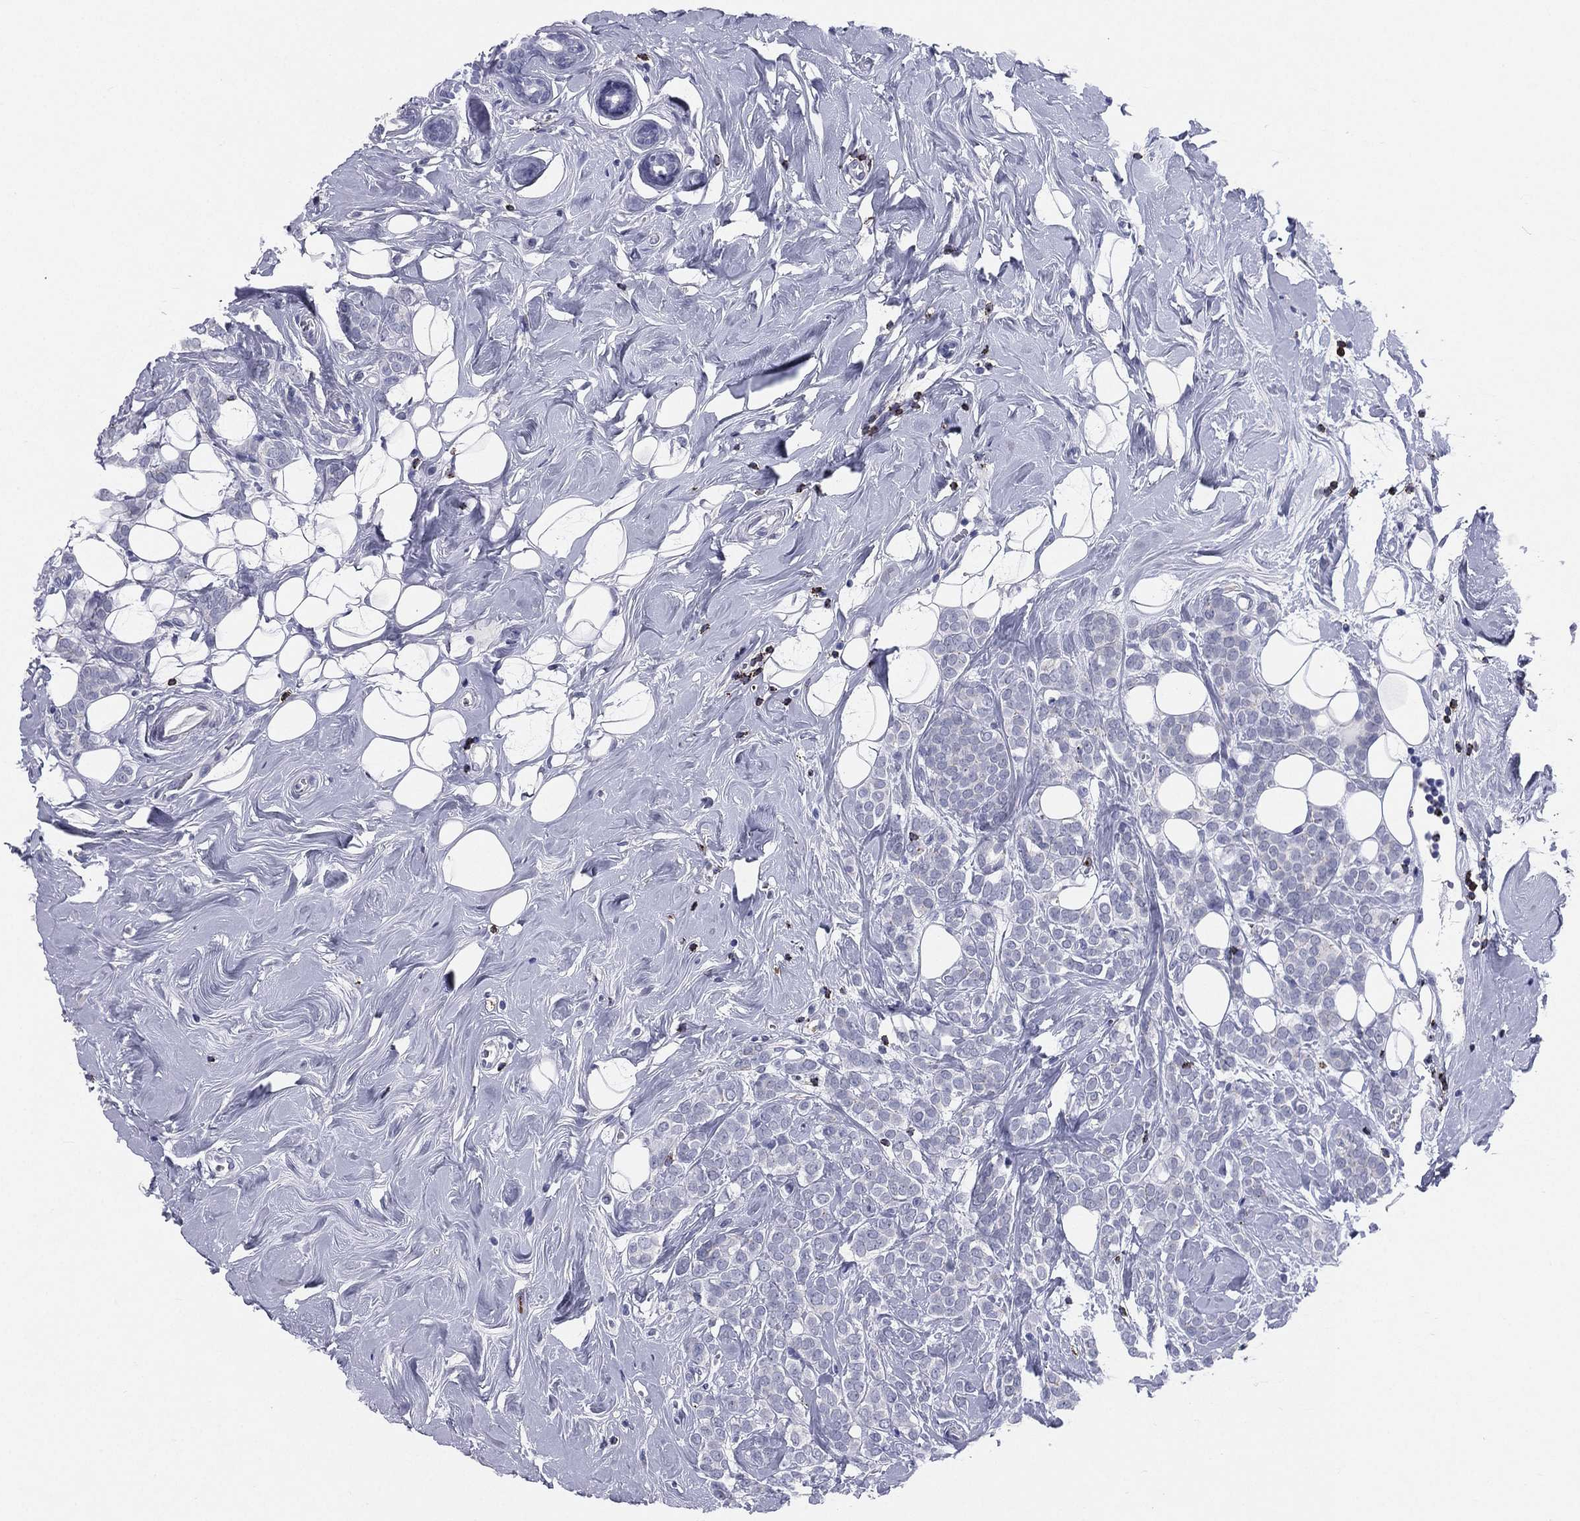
{"staining": {"intensity": "negative", "quantity": "none", "location": "none"}, "tissue": "breast cancer", "cell_type": "Tumor cells", "image_type": "cancer", "snomed": [{"axis": "morphology", "description": "Lobular carcinoma"}, {"axis": "topography", "description": "Breast"}], "caption": "This is a histopathology image of immunohistochemistry staining of breast cancer (lobular carcinoma), which shows no expression in tumor cells.", "gene": "HLA-DOA", "patient": {"sex": "female", "age": 49}}